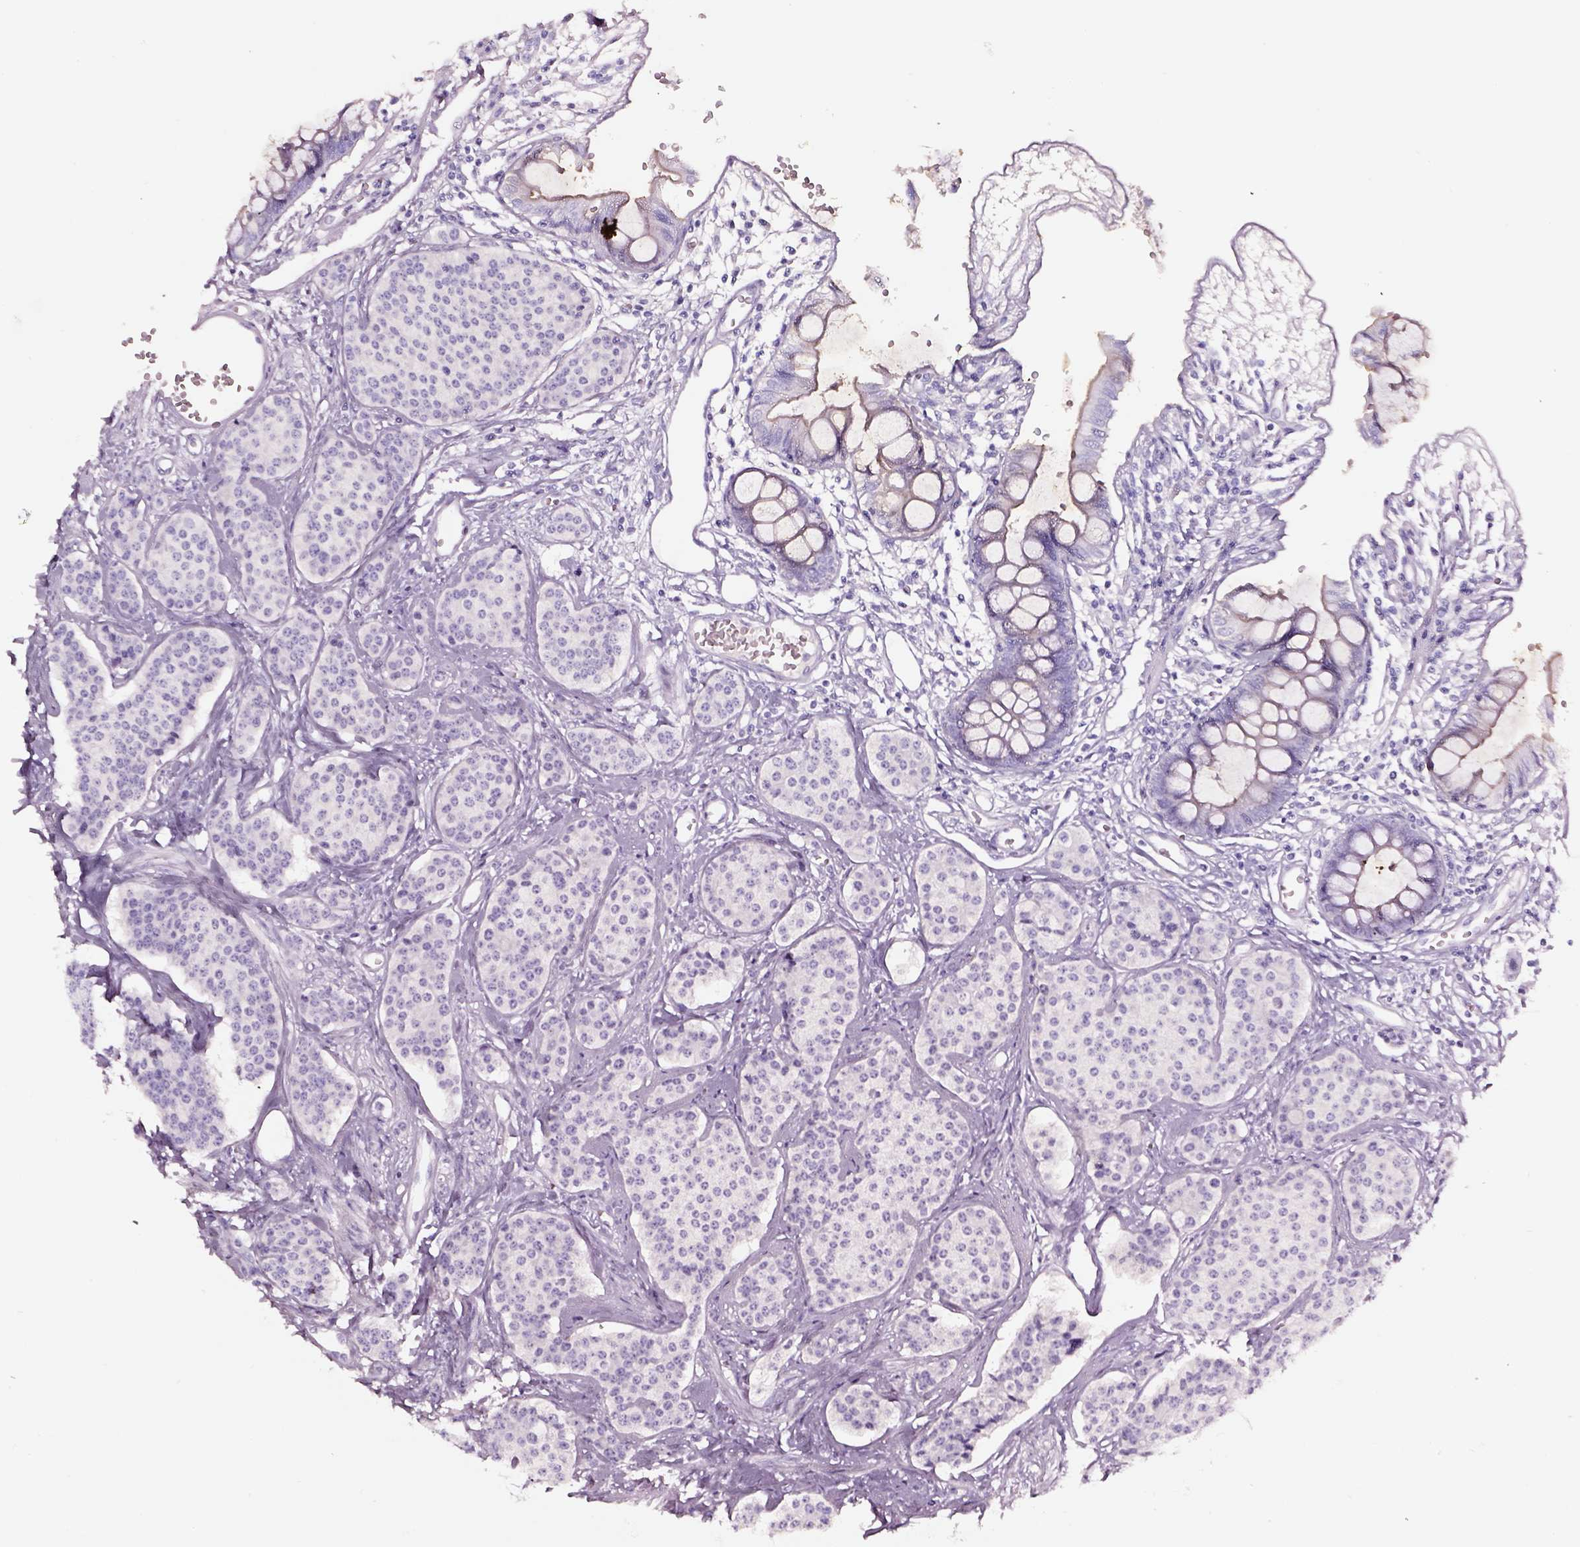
{"staining": {"intensity": "negative", "quantity": "none", "location": "none"}, "tissue": "carcinoid", "cell_type": "Tumor cells", "image_type": "cancer", "snomed": [{"axis": "morphology", "description": "Carcinoid, malignant, NOS"}, {"axis": "topography", "description": "Small intestine"}], "caption": "DAB immunohistochemical staining of human carcinoid (malignant) exhibits no significant staining in tumor cells.", "gene": "SMIM17", "patient": {"sex": "female", "age": 64}}